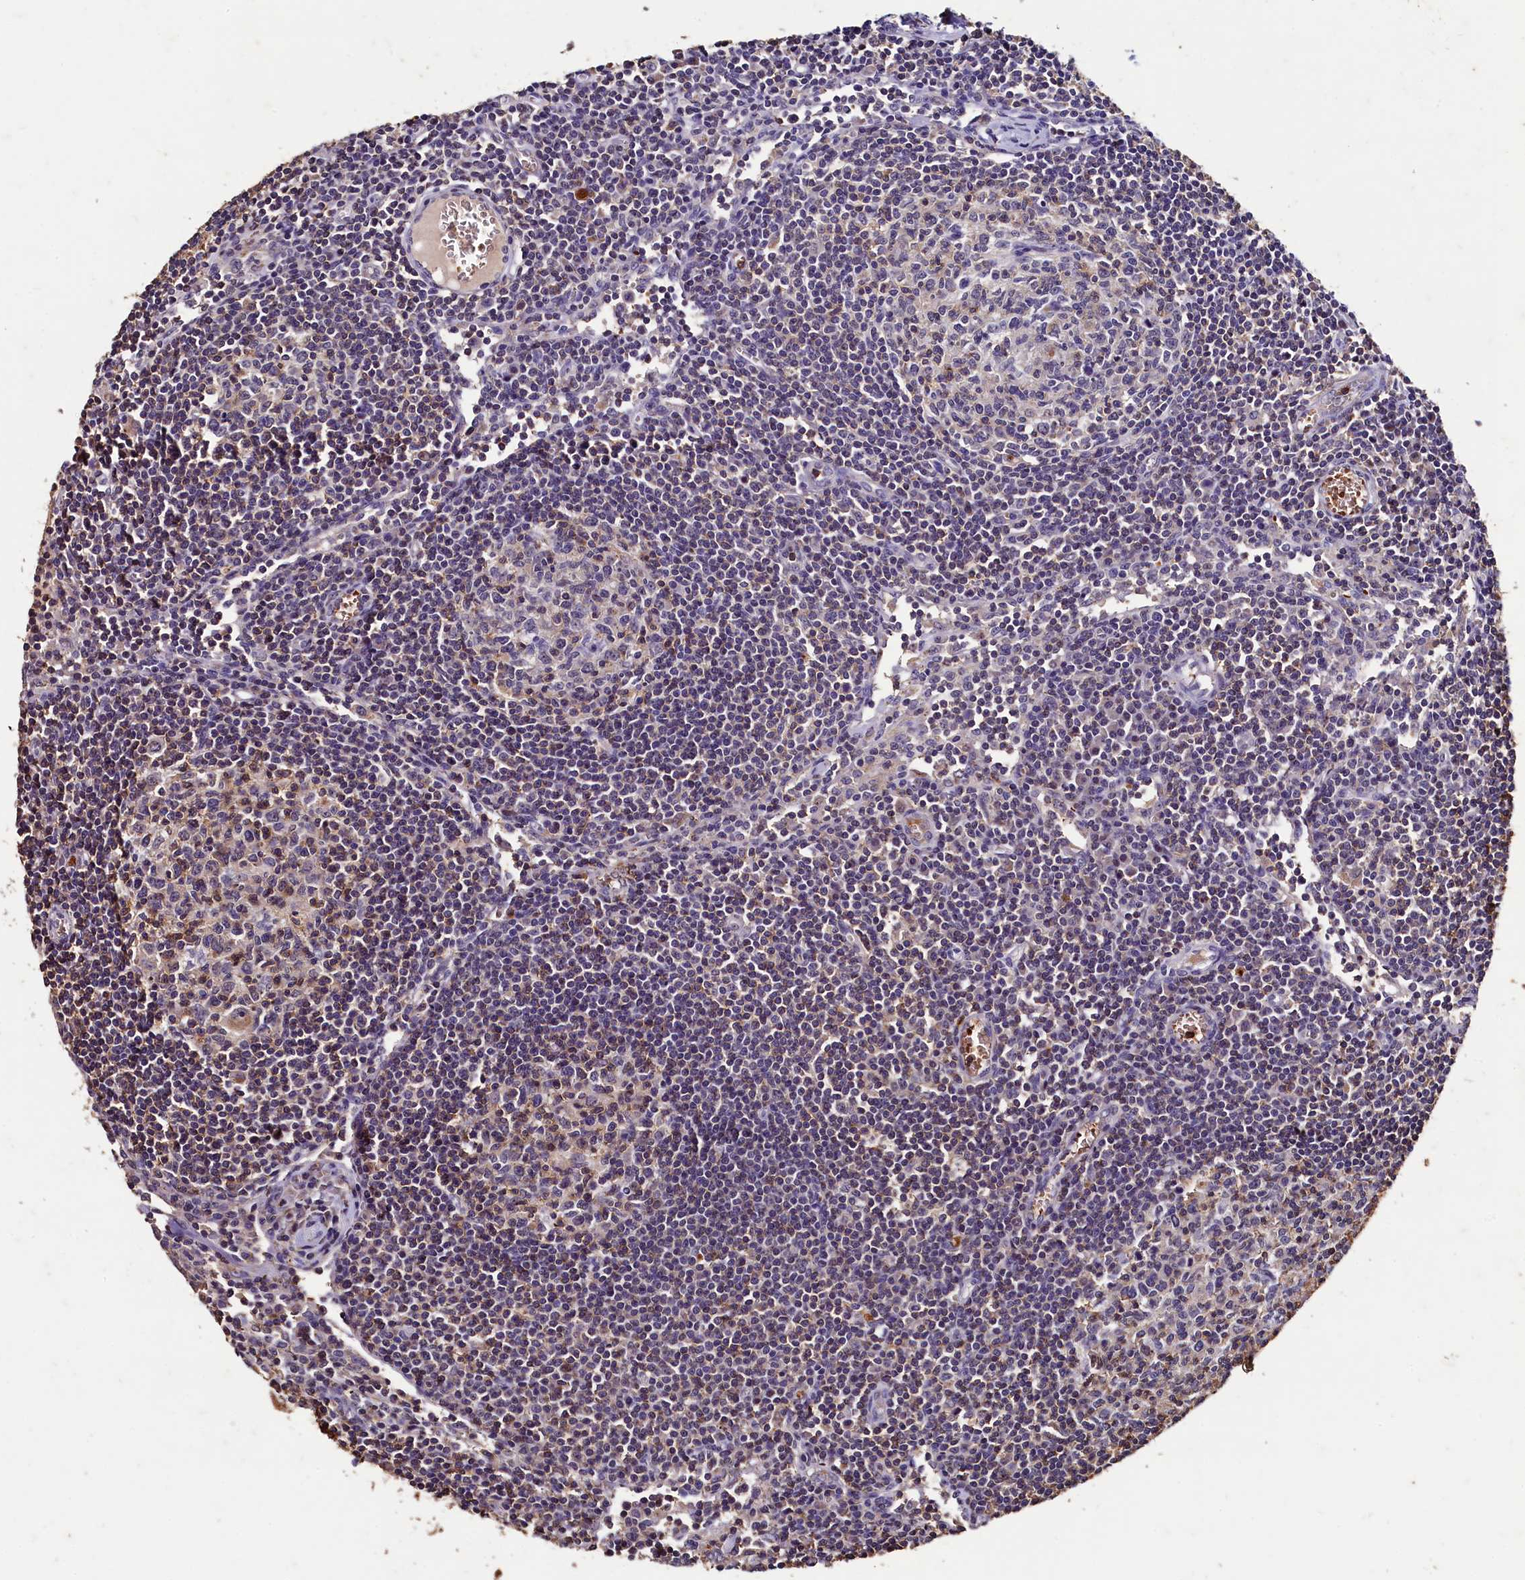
{"staining": {"intensity": "weak", "quantity": "<25%", "location": "cytoplasmic/membranous"}, "tissue": "lymph node", "cell_type": "Germinal center cells", "image_type": "normal", "snomed": [{"axis": "morphology", "description": "Normal tissue, NOS"}, {"axis": "topography", "description": "Lymph node"}], "caption": "Germinal center cells are negative for protein expression in unremarkable human lymph node. (DAB (3,3'-diaminobenzidine) immunohistochemistry, high magnification).", "gene": "CSTPP1", "patient": {"sex": "female", "age": 55}}